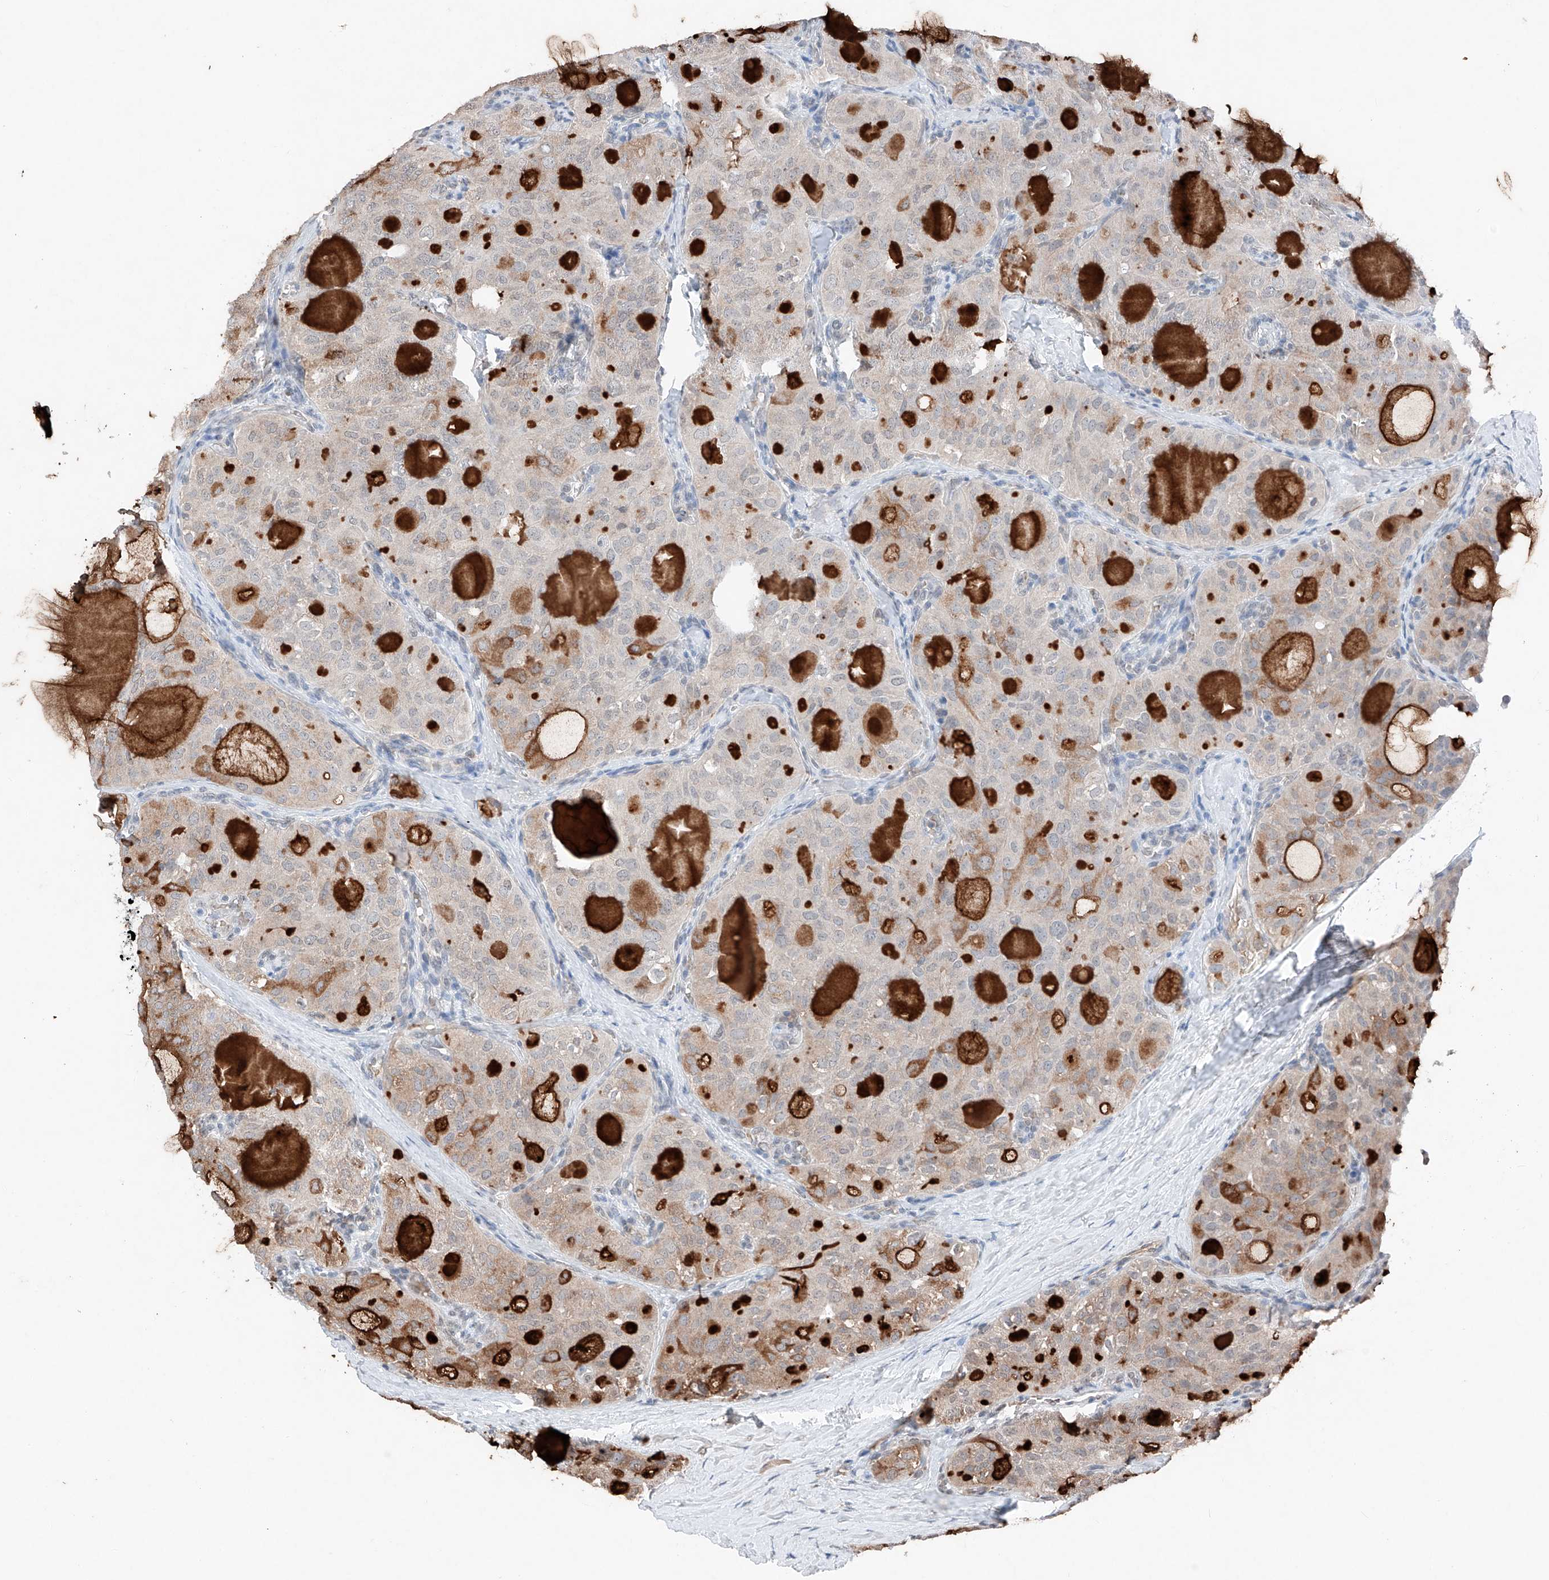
{"staining": {"intensity": "negative", "quantity": "none", "location": "none"}, "tissue": "thyroid cancer", "cell_type": "Tumor cells", "image_type": "cancer", "snomed": [{"axis": "morphology", "description": "Follicular adenoma carcinoma, NOS"}, {"axis": "topography", "description": "Thyroid gland"}], "caption": "DAB (3,3'-diaminobenzidine) immunohistochemical staining of thyroid cancer reveals no significant staining in tumor cells.", "gene": "TBX4", "patient": {"sex": "male", "age": 75}}